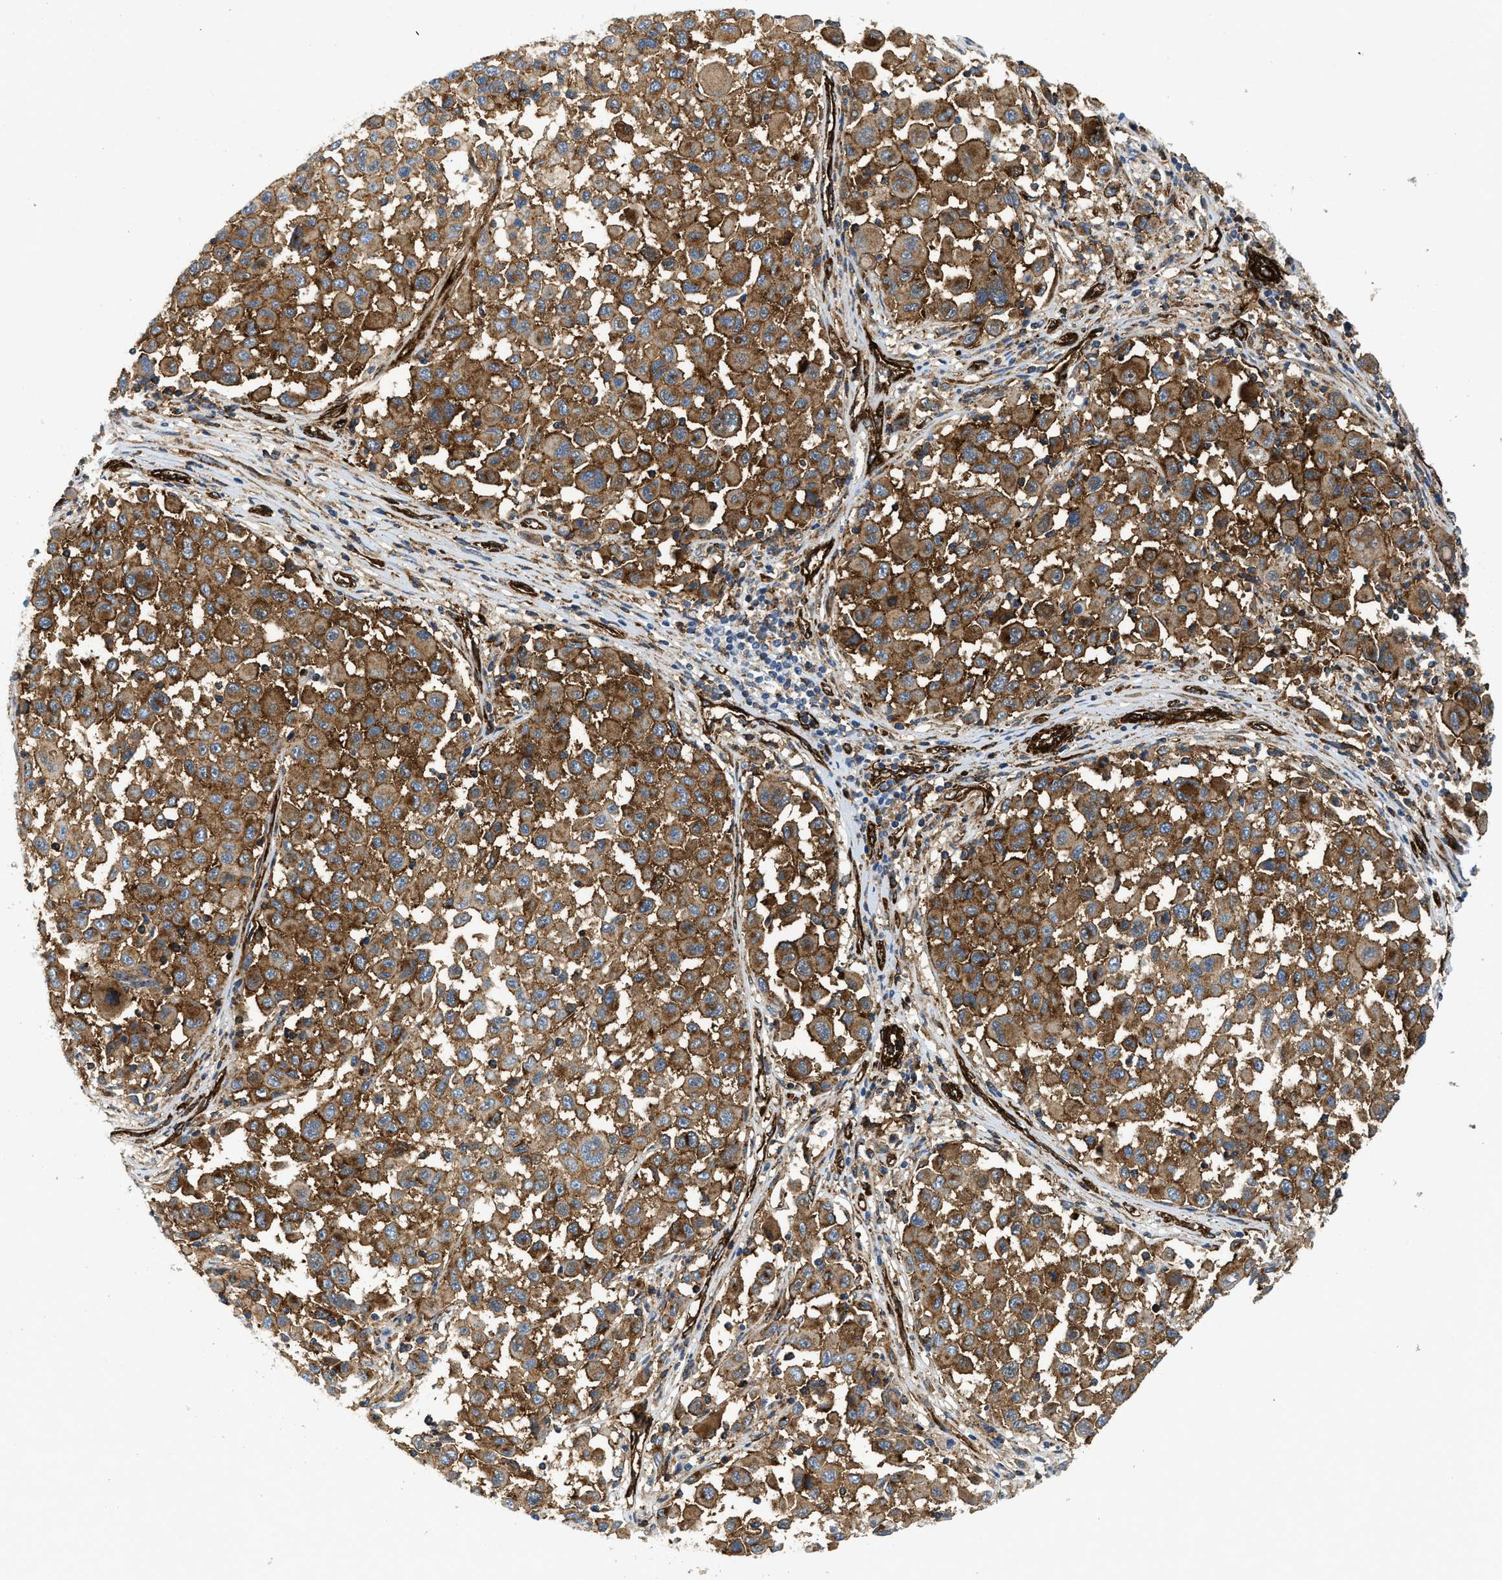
{"staining": {"intensity": "moderate", "quantity": ">75%", "location": "cytoplasmic/membranous"}, "tissue": "melanoma", "cell_type": "Tumor cells", "image_type": "cancer", "snomed": [{"axis": "morphology", "description": "Malignant melanoma, Metastatic site"}, {"axis": "topography", "description": "Lymph node"}], "caption": "This is a histology image of IHC staining of melanoma, which shows moderate staining in the cytoplasmic/membranous of tumor cells.", "gene": "HIP1", "patient": {"sex": "male", "age": 61}}